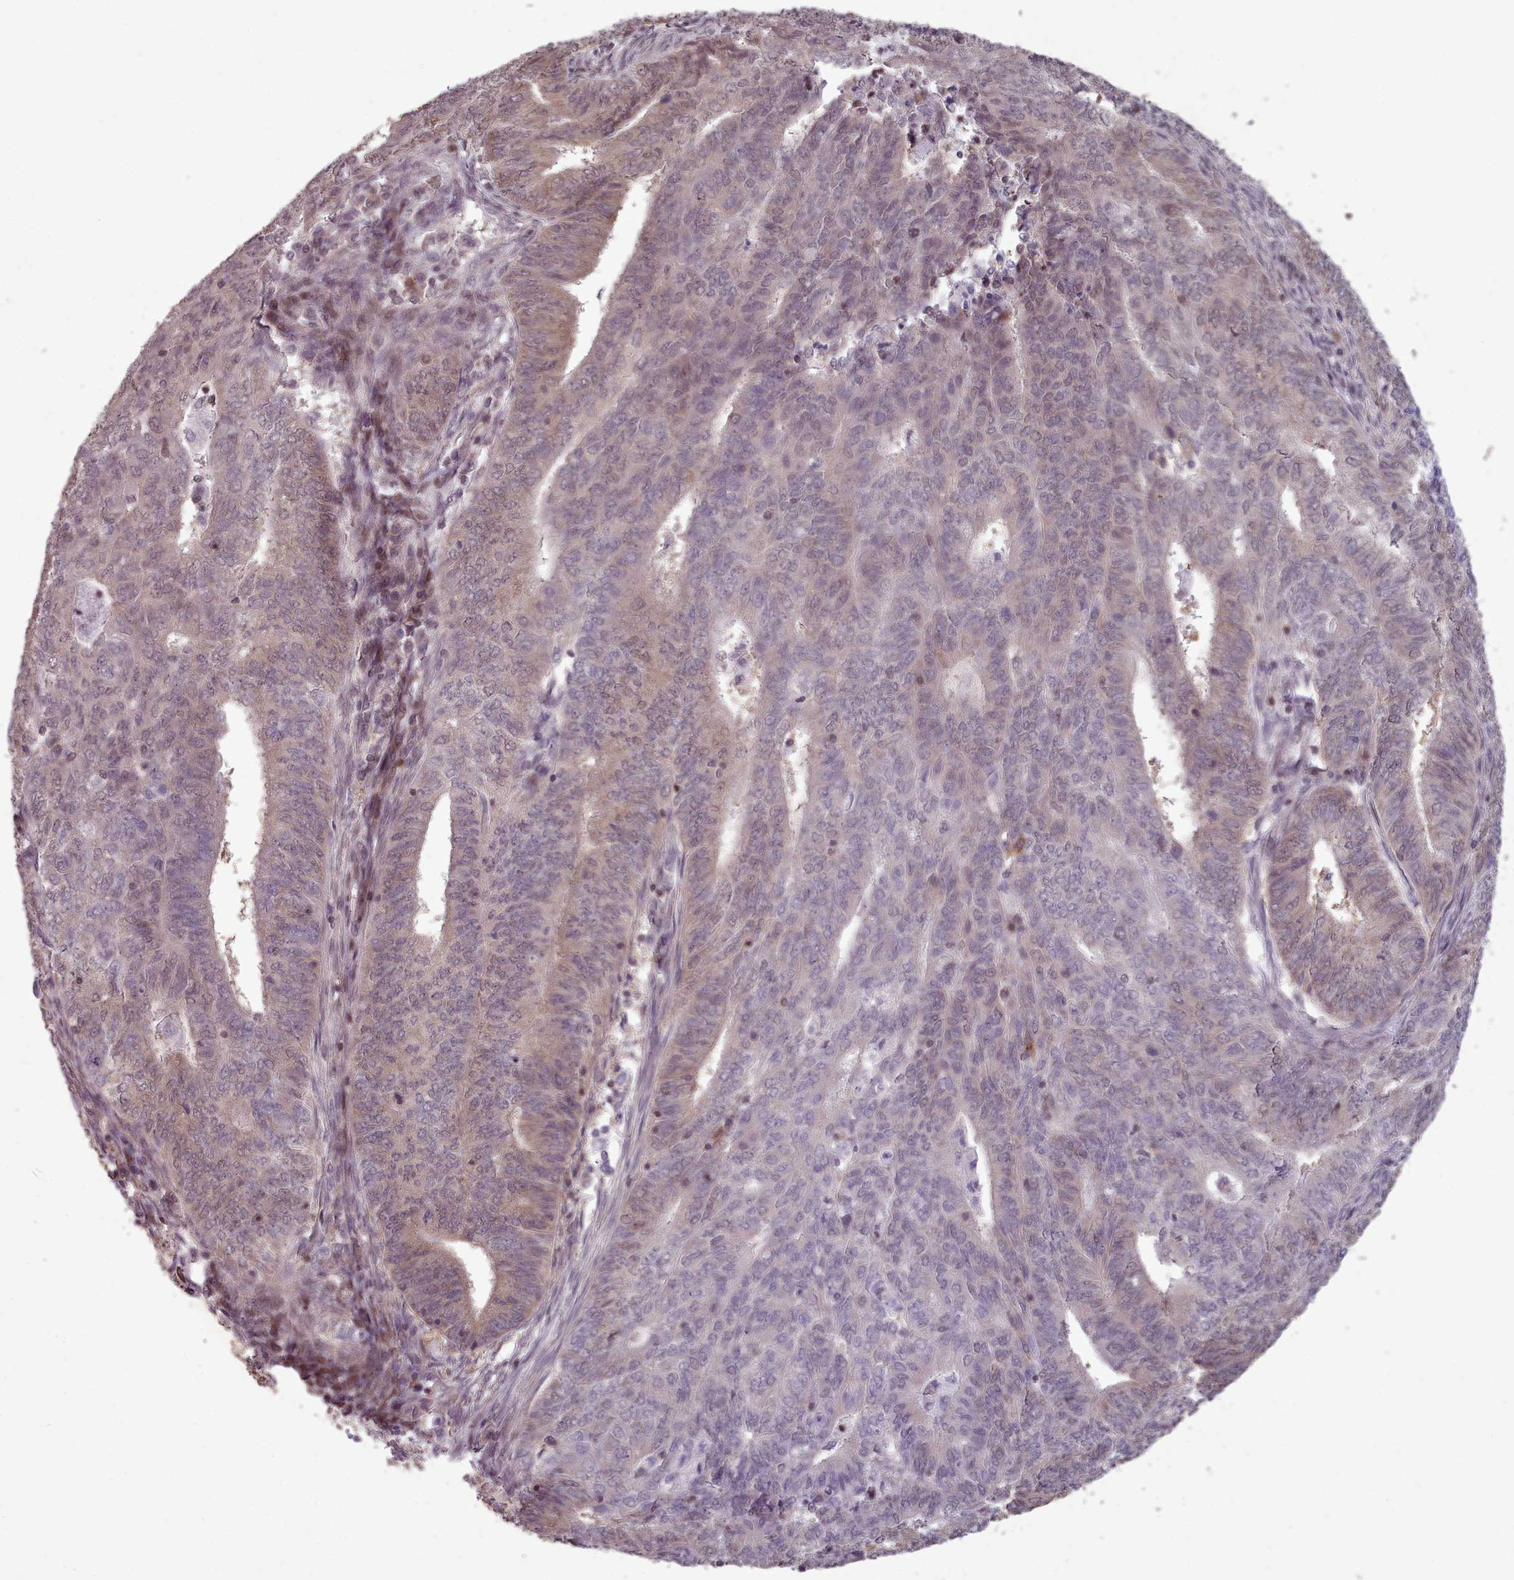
{"staining": {"intensity": "weak", "quantity": "25%-75%", "location": "cytoplasmic/membranous,nuclear"}, "tissue": "endometrial cancer", "cell_type": "Tumor cells", "image_type": "cancer", "snomed": [{"axis": "morphology", "description": "Adenocarcinoma, NOS"}, {"axis": "topography", "description": "Endometrium"}], "caption": "Protein expression by immunohistochemistry (IHC) demonstrates weak cytoplasmic/membranous and nuclear staining in approximately 25%-75% of tumor cells in adenocarcinoma (endometrial). (Brightfield microscopy of DAB IHC at high magnification).", "gene": "ENSA", "patient": {"sex": "female", "age": 62}}